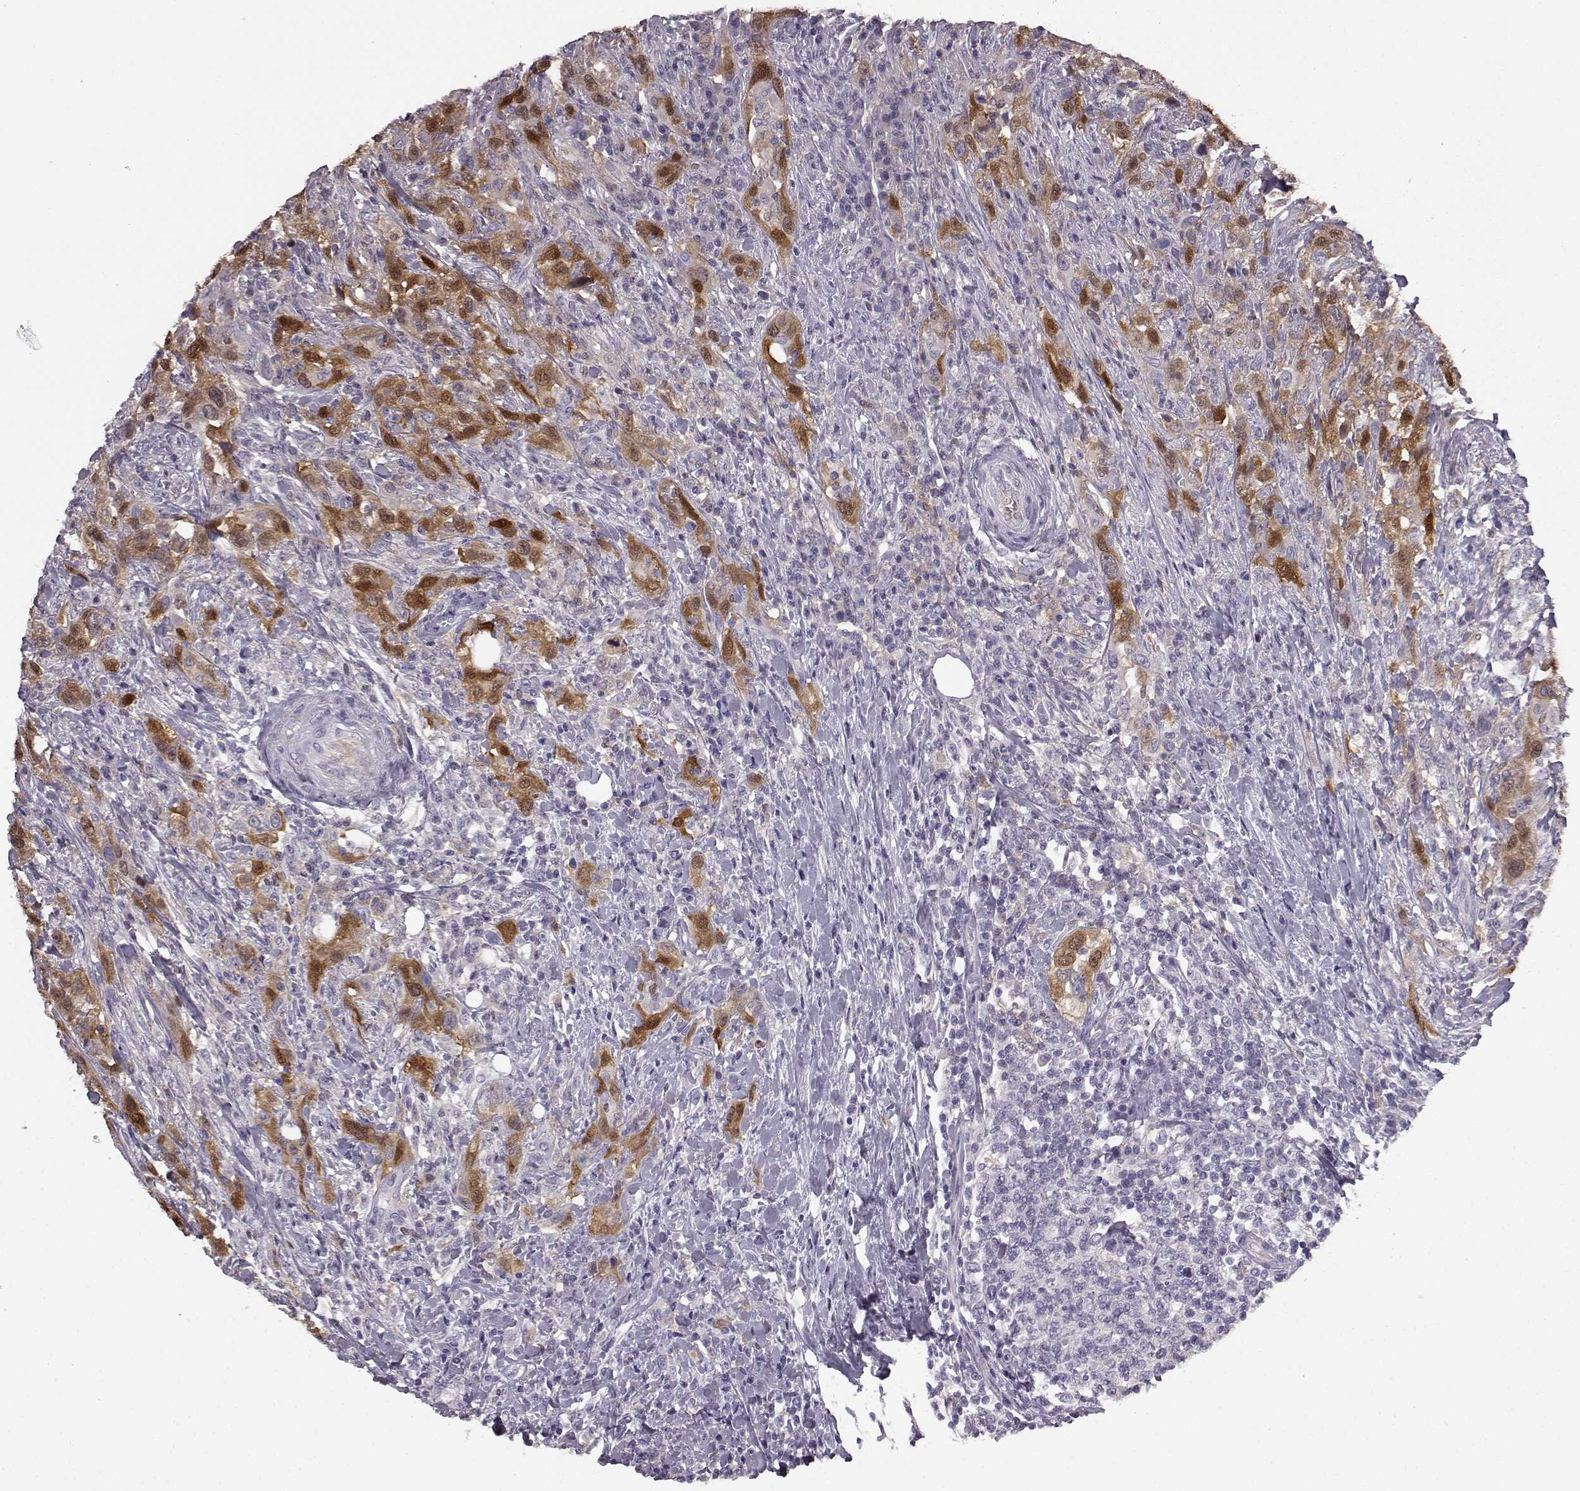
{"staining": {"intensity": "moderate", "quantity": ">75%", "location": "cytoplasmic/membranous,nuclear"}, "tissue": "urothelial cancer", "cell_type": "Tumor cells", "image_type": "cancer", "snomed": [{"axis": "morphology", "description": "Urothelial carcinoma, NOS"}, {"axis": "morphology", "description": "Urothelial carcinoma, High grade"}, {"axis": "topography", "description": "Urinary bladder"}], "caption": "Transitional cell carcinoma stained with a protein marker shows moderate staining in tumor cells.", "gene": "KRT85", "patient": {"sex": "female", "age": 64}}